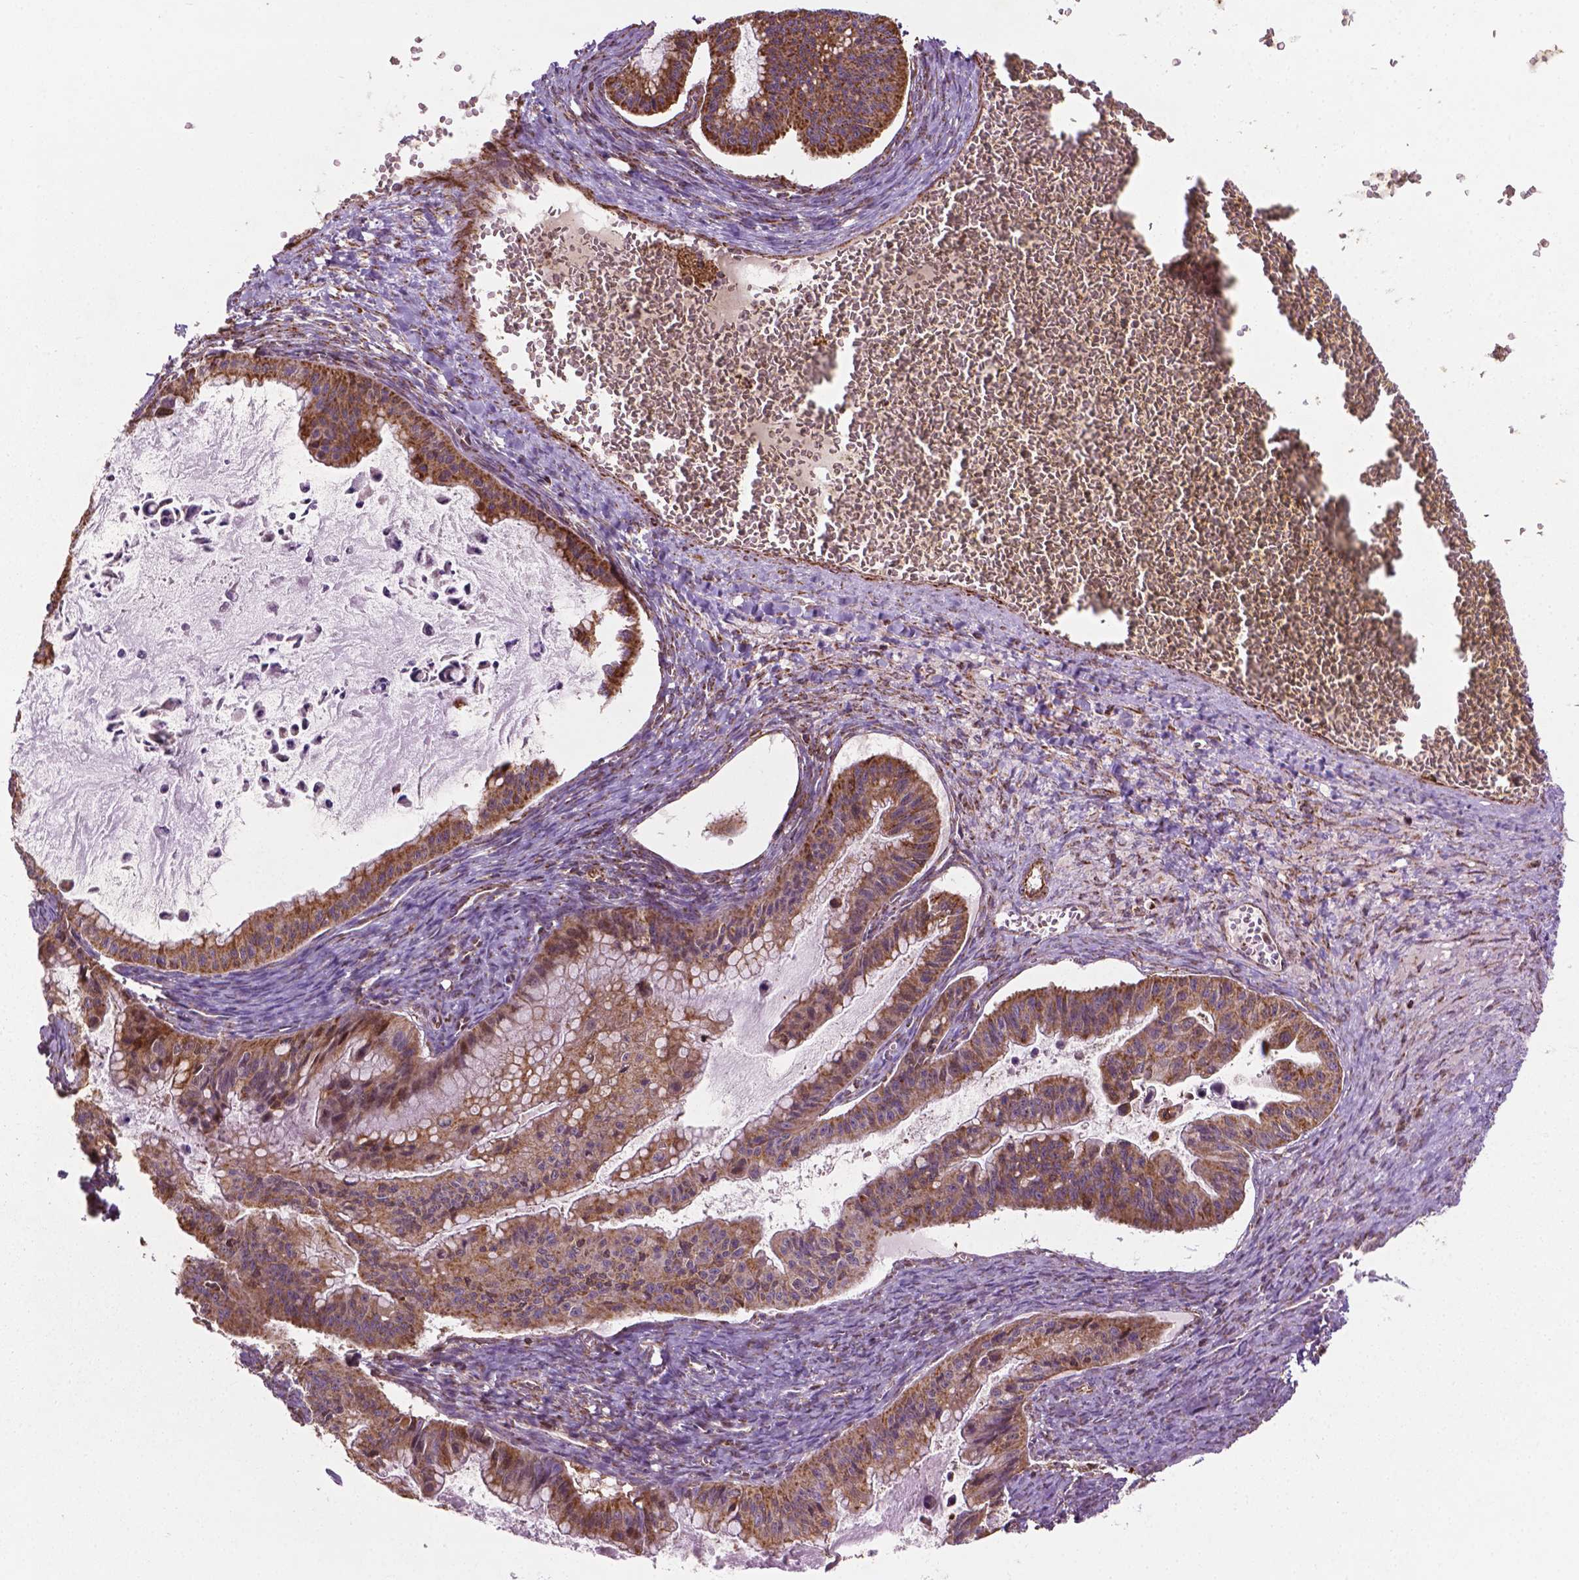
{"staining": {"intensity": "moderate", "quantity": ">75%", "location": "cytoplasmic/membranous"}, "tissue": "ovarian cancer", "cell_type": "Tumor cells", "image_type": "cancer", "snomed": [{"axis": "morphology", "description": "Cystadenocarcinoma, mucinous, NOS"}, {"axis": "topography", "description": "Ovary"}], "caption": "Immunohistochemical staining of mucinous cystadenocarcinoma (ovarian) reveals moderate cytoplasmic/membranous protein expression in approximately >75% of tumor cells. (DAB (3,3'-diaminobenzidine) IHC with brightfield microscopy, high magnification).", "gene": "HS3ST3A1", "patient": {"sex": "female", "age": 72}}